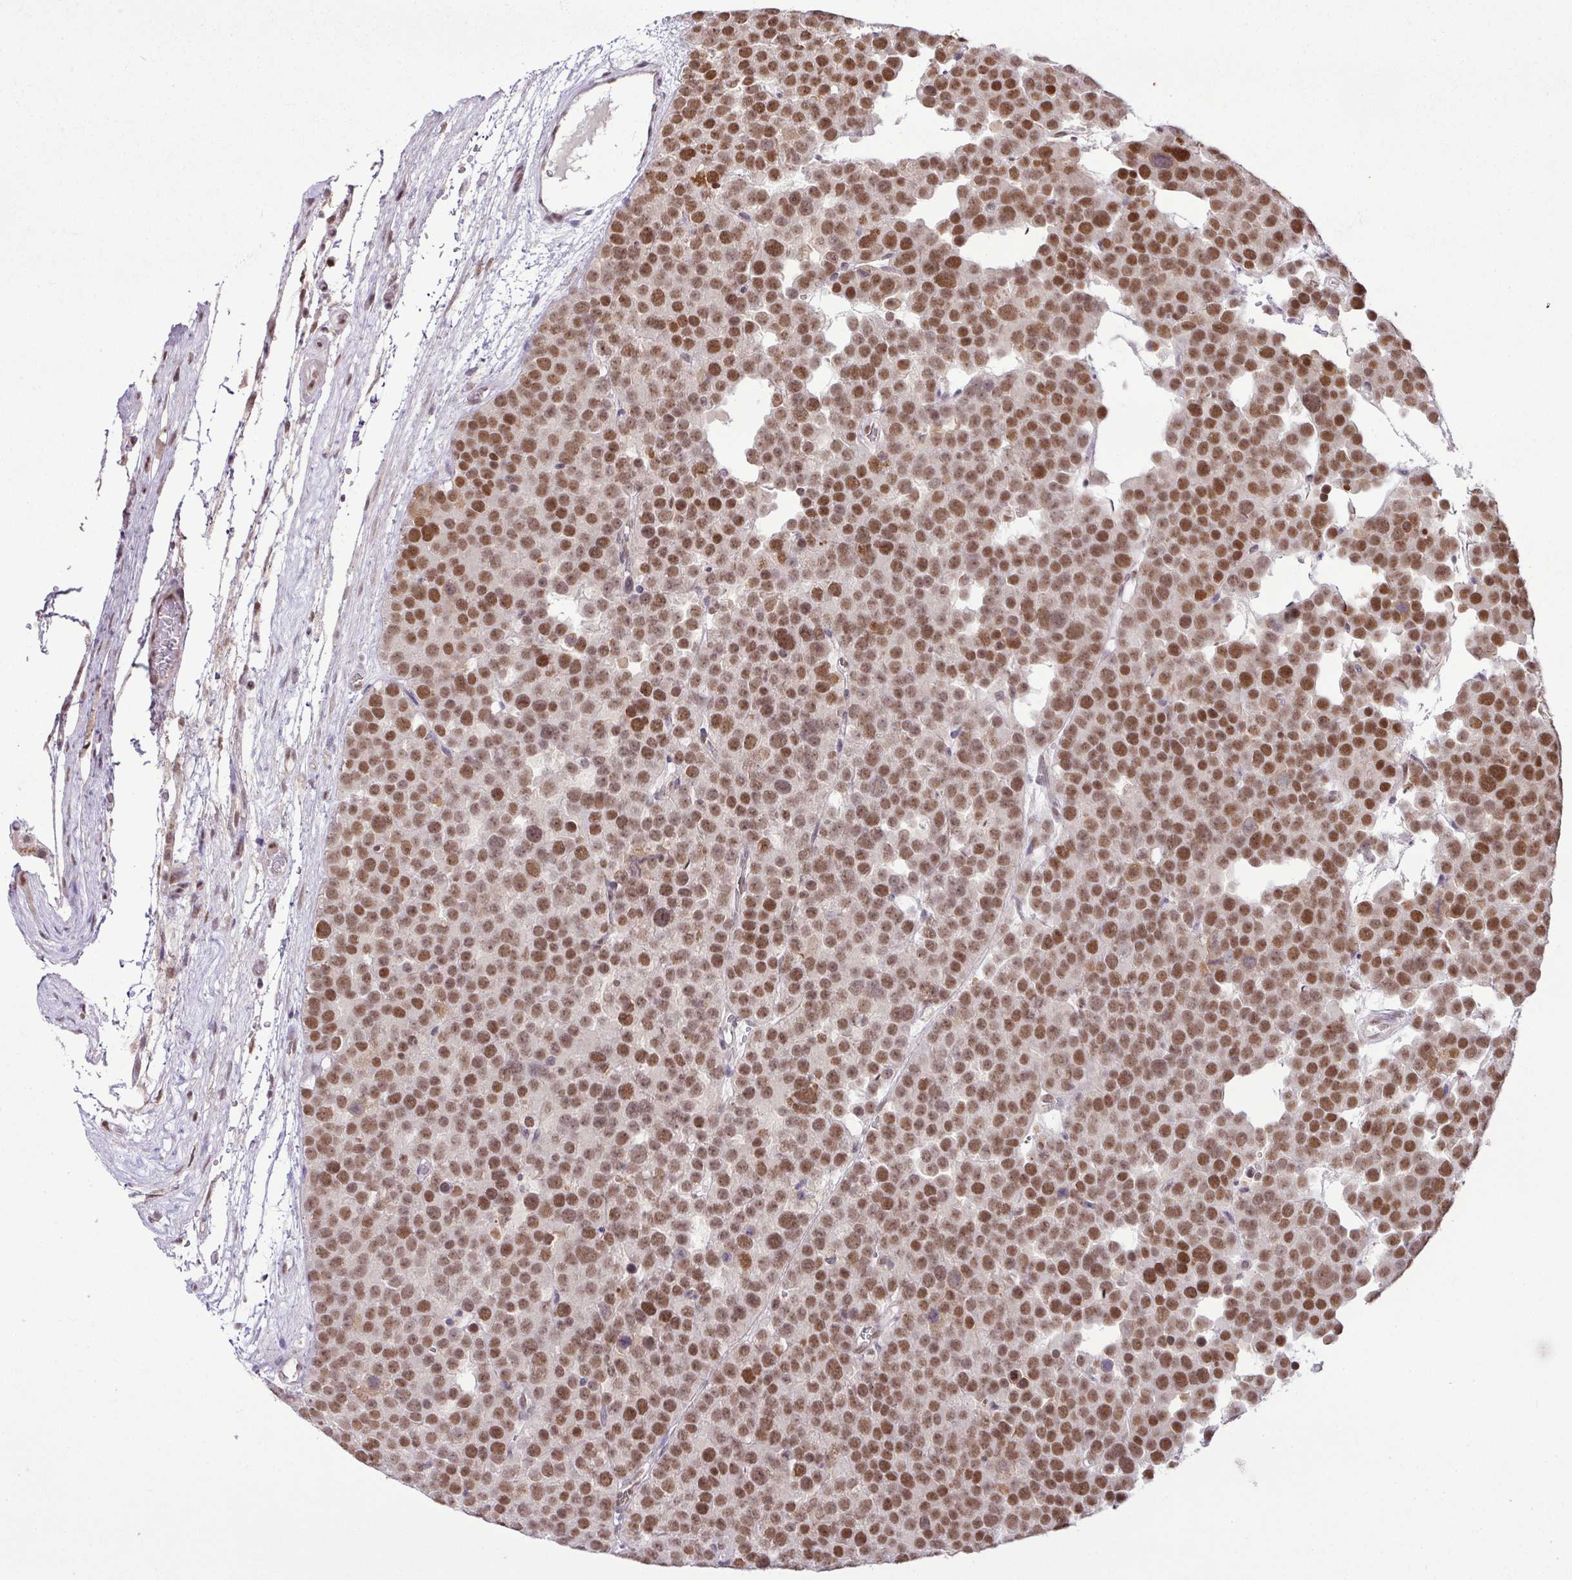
{"staining": {"intensity": "moderate", "quantity": ">75%", "location": "nuclear"}, "tissue": "testis cancer", "cell_type": "Tumor cells", "image_type": "cancer", "snomed": [{"axis": "morphology", "description": "Seminoma, NOS"}, {"axis": "topography", "description": "Testis"}], "caption": "This is an image of IHC staining of seminoma (testis), which shows moderate staining in the nuclear of tumor cells.", "gene": "PGAP4", "patient": {"sex": "male", "age": 71}}